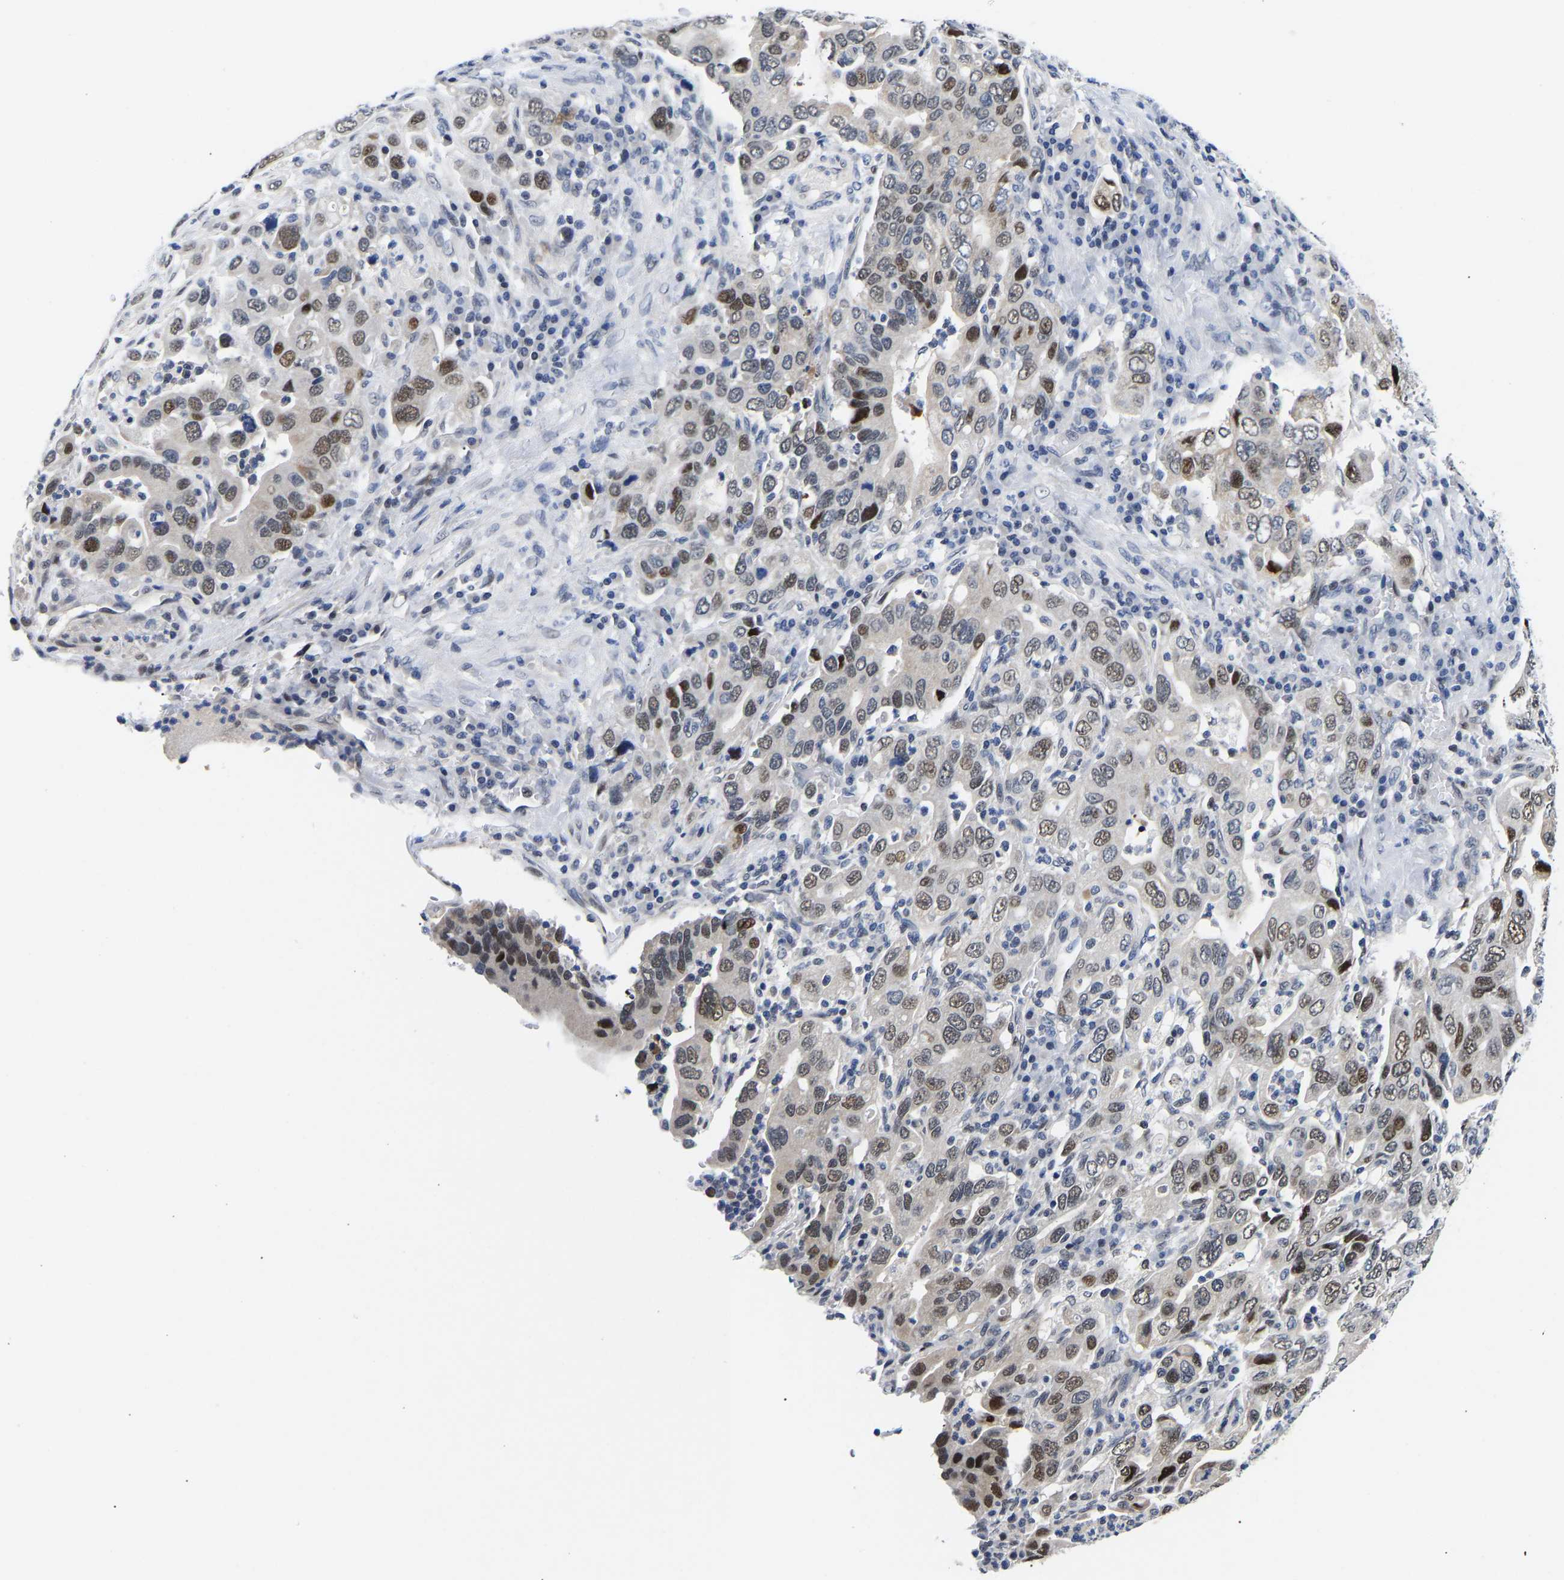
{"staining": {"intensity": "moderate", "quantity": "25%-75%", "location": "nuclear"}, "tissue": "stomach cancer", "cell_type": "Tumor cells", "image_type": "cancer", "snomed": [{"axis": "morphology", "description": "Adenocarcinoma, NOS"}, {"axis": "topography", "description": "Stomach, upper"}], "caption": "A brown stain shows moderate nuclear expression of a protein in human stomach cancer tumor cells.", "gene": "PTRHD1", "patient": {"sex": "male", "age": 62}}